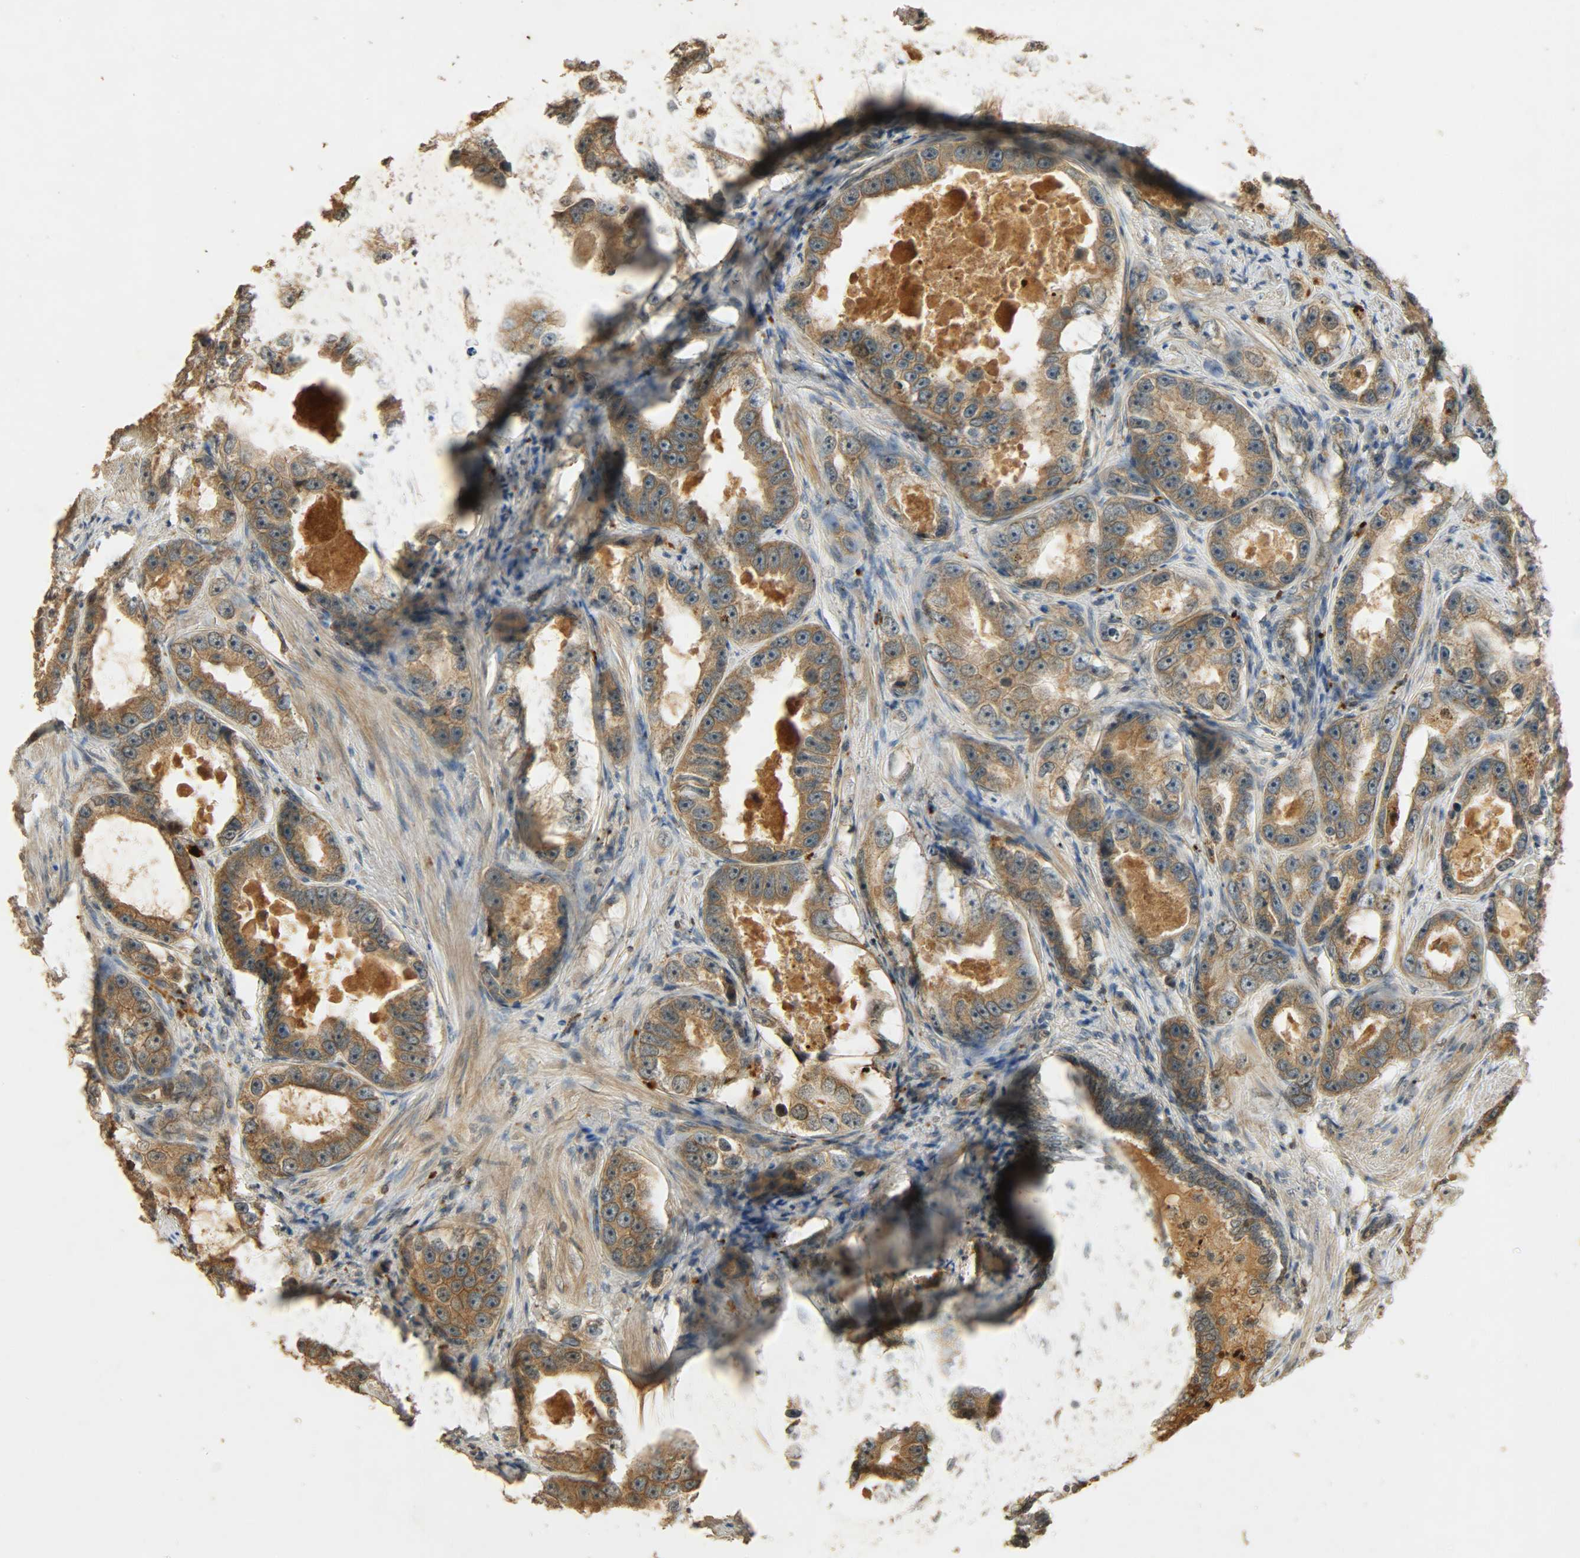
{"staining": {"intensity": "moderate", "quantity": ">75%", "location": "cytoplasmic/membranous"}, "tissue": "prostate cancer", "cell_type": "Tumor cells", "image_type": "cancer", "snomed": [{"axis": "morphology", "description": "Adenocarcinoma, High grade"}, {"axis": "topography", "description": "Prostate"}], "caption": "Human prostate cancer stained with a brown dye reveals moderate cytoplasmic/membranous positive positivity in approximately >75% of tumor cells.", "gene": "ATP2B1", "patient": {"sex": "male", "age": 63}}